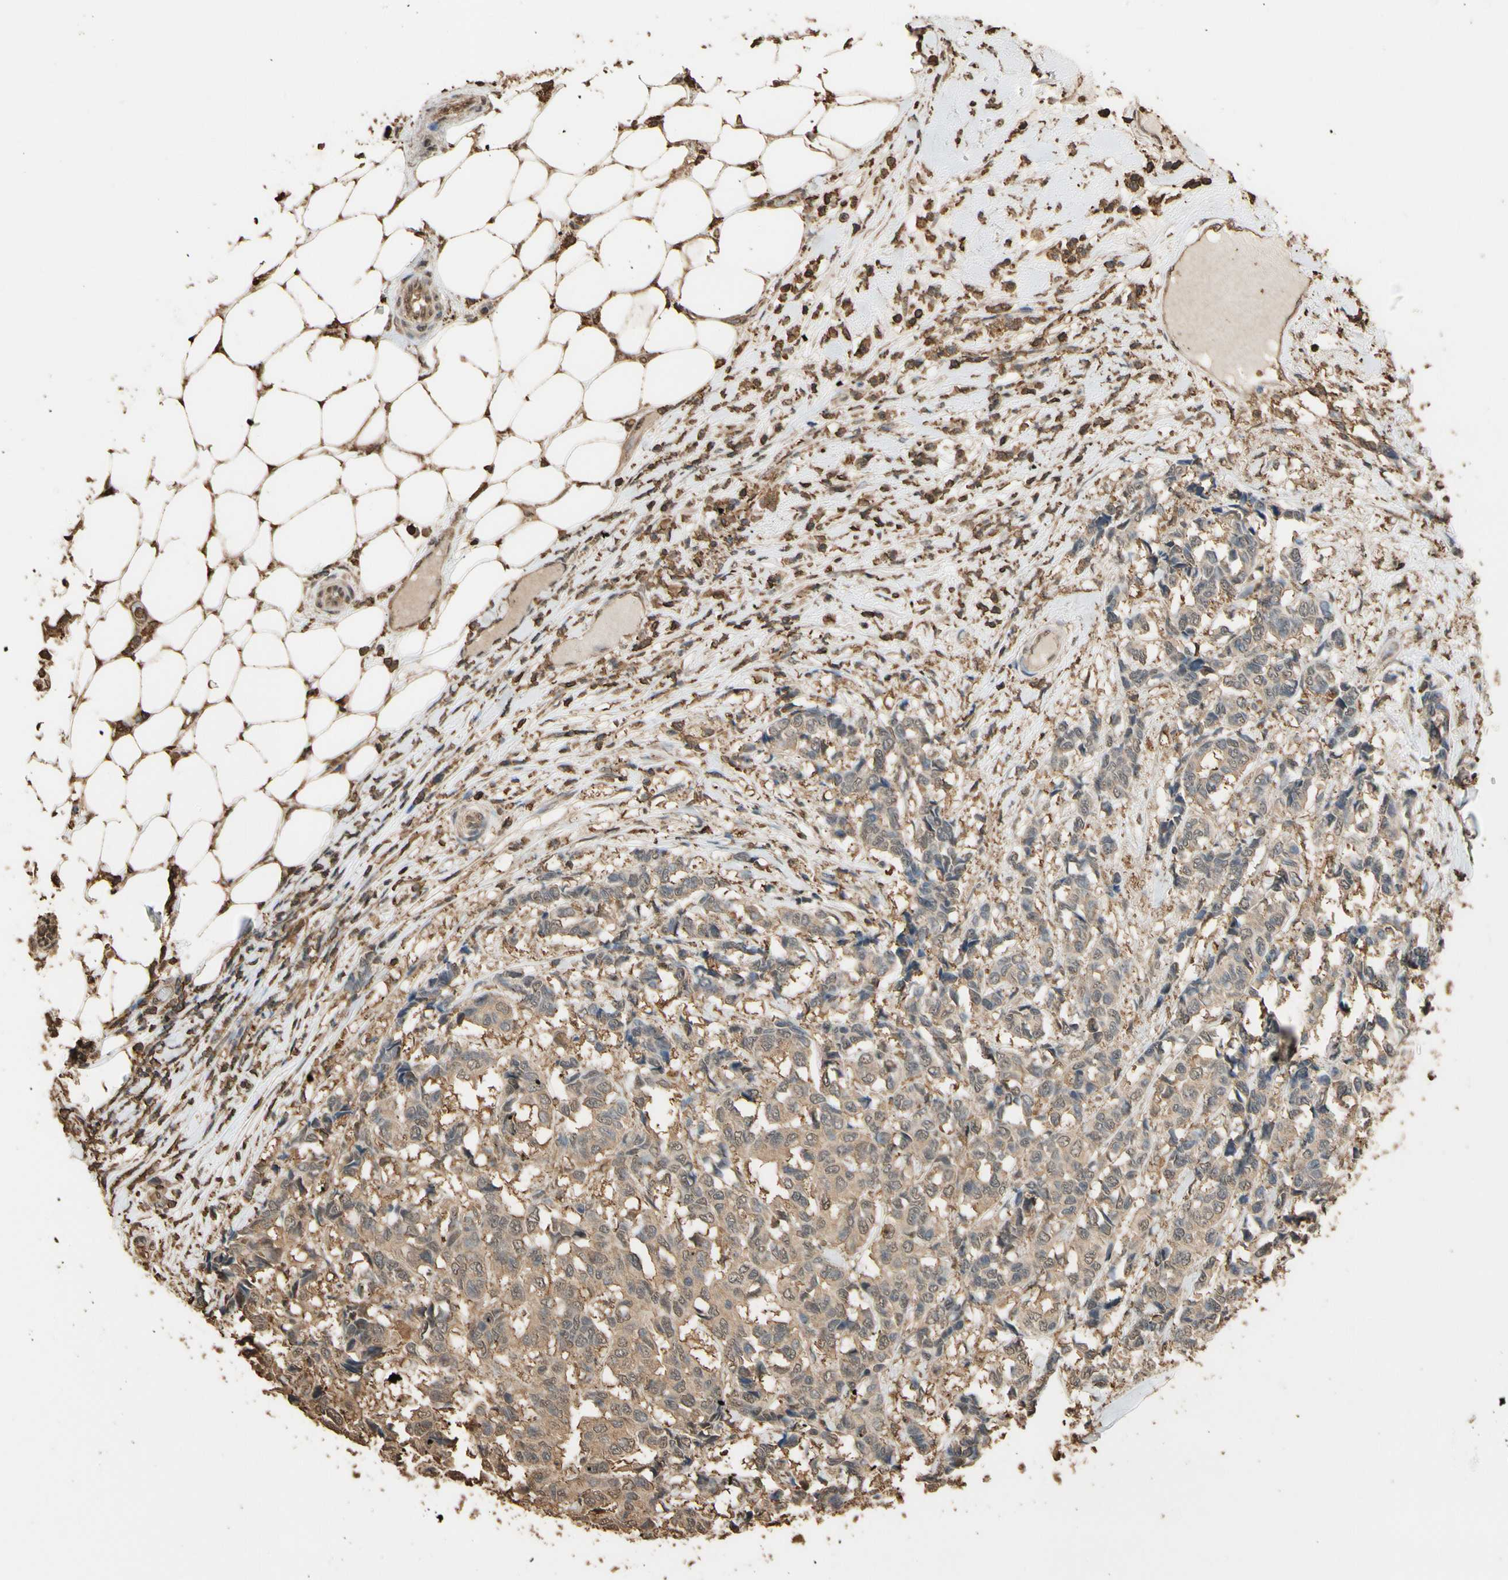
{"staining": {"intensity": "weak", "quantity": ">75%", "location": "cytoplasmic/membranous"}, "tissue": "breast cancer", "cell_type": "Tumor cells", "image_type": "cancer", "snomed": [{"axis": "morphology", "description": "Duct carcinoma"}, {"axis": "topography", "description": "Breast"}], "caption": "Brown immunohistochemical staining in infiltrating ductal carcinoma (breast) exhibits weak cytoplasmic/membranous positivity in about >75% of tumor cells.", "gene": "TNFSF13B", "patient": {"sex": "female", "age": 87}}